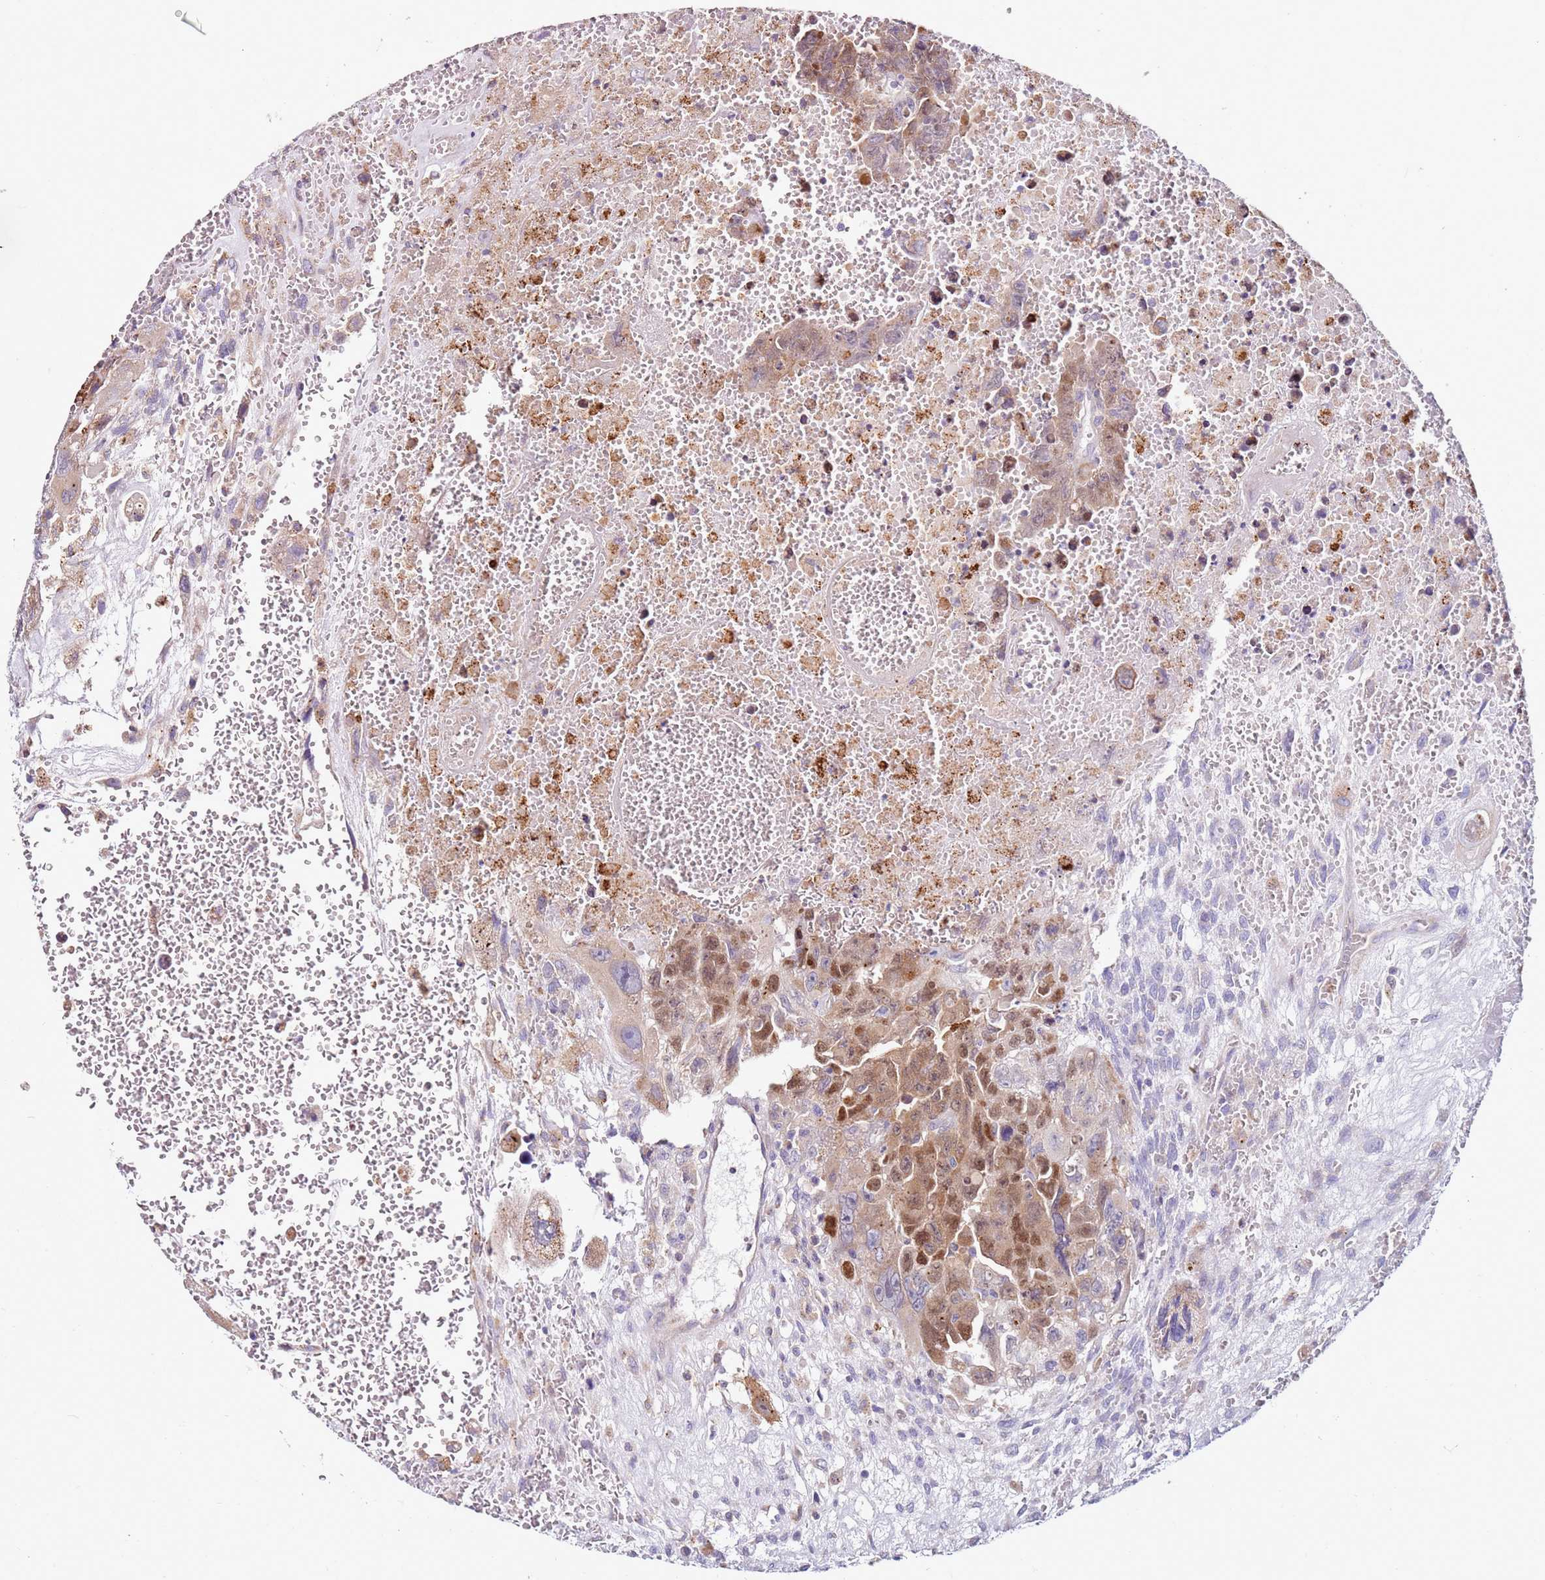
{"staining": {"intensity": "moderate", "quantity": "25%-75%", "location": "cytoplasmic/membranous"}, "tissue": "testis cancer", "cell_type": "Tumor cells", "image_type": "cancer", "snomed": [{"axis": "morphology", "description": "Carcinoma, Embryonal, NOS"}, {"axis": "topography", "description": "Testis"}], "caption": "A brown stain highlights moderate cytoplasmic/membranous positivity of a protein in human testis cancer (embryonal carcinoma) tumor cells.", "gene": "CNOT9", "patient": {"sex": "male", "age": 28}}